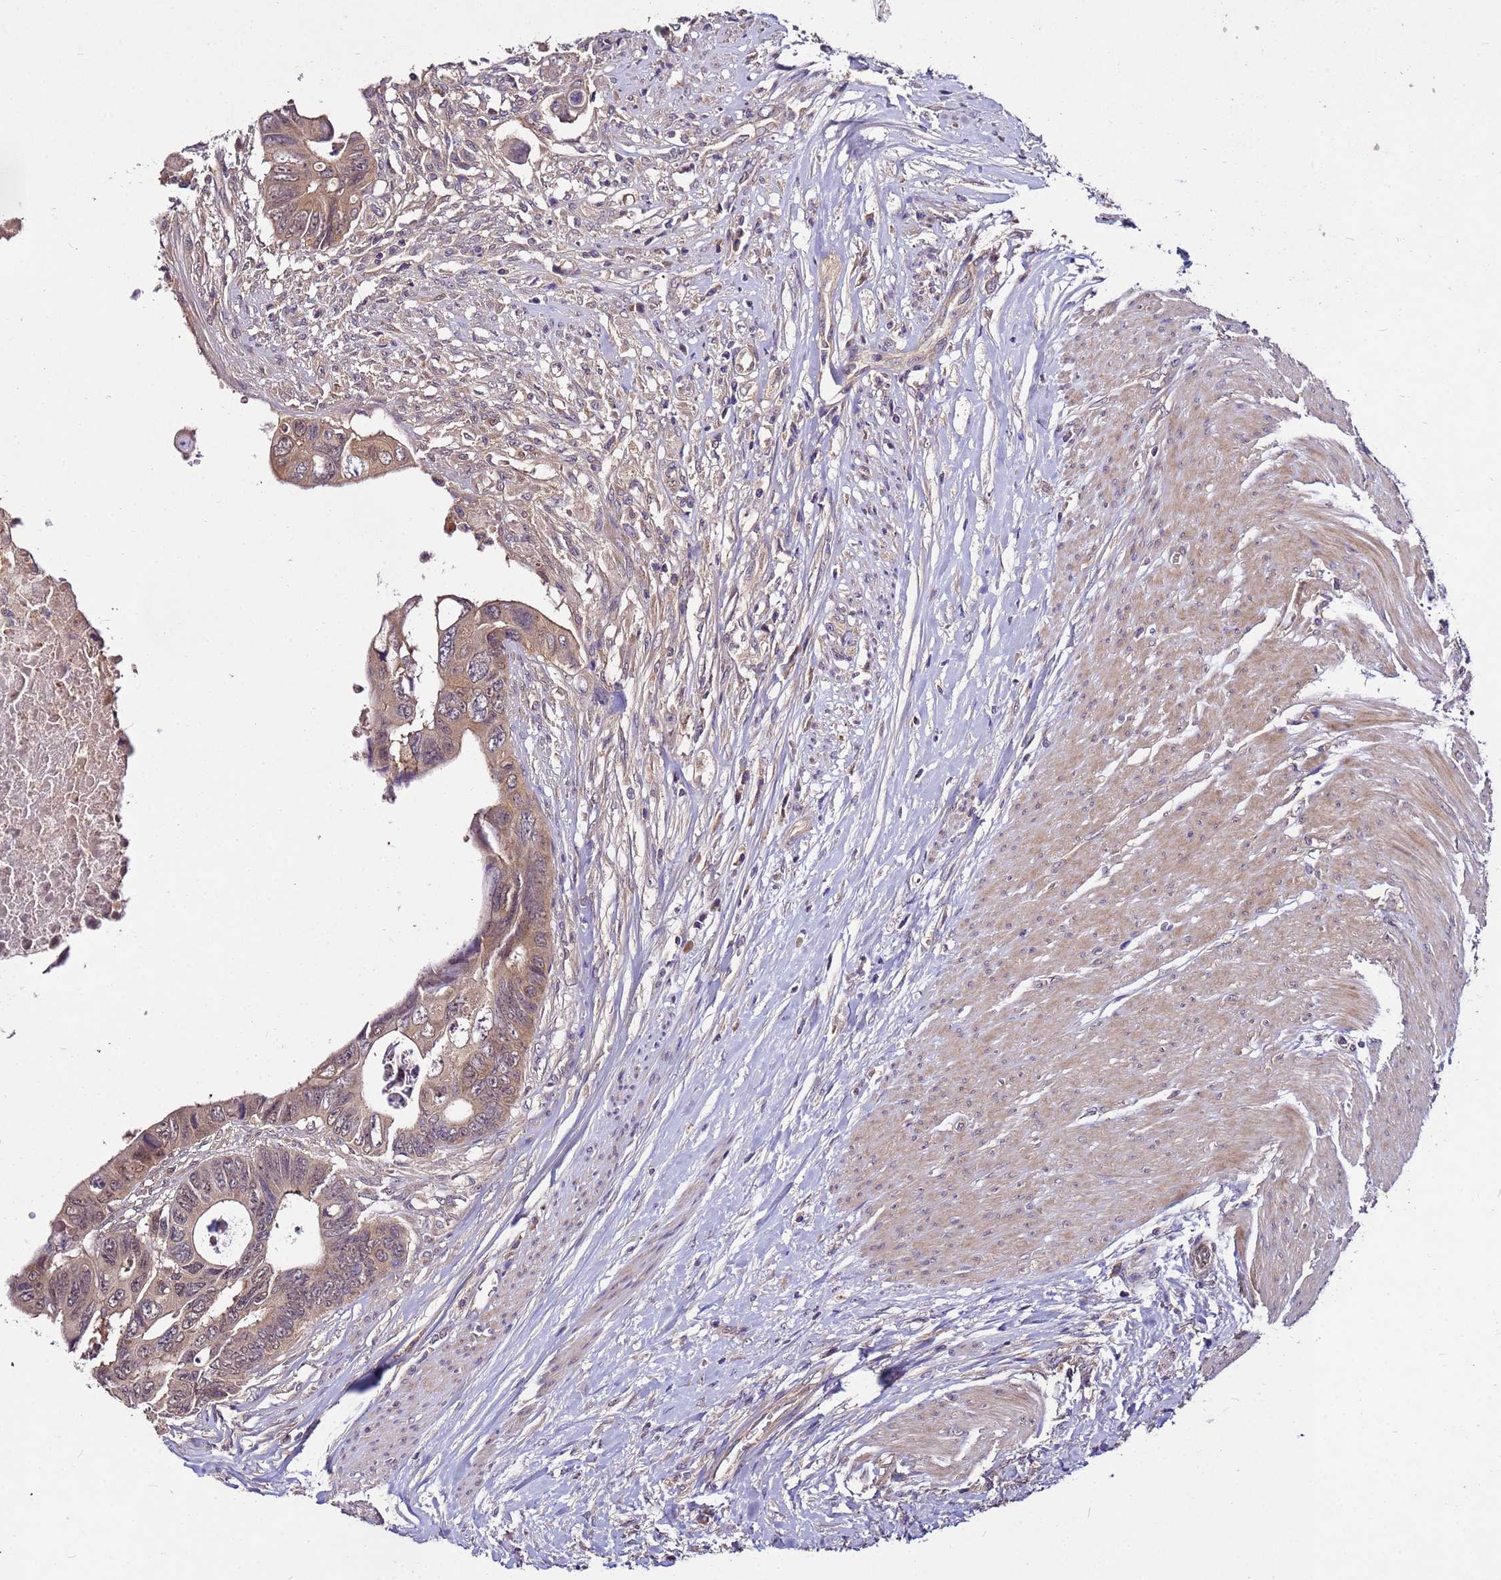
{"staining": {"intensity": "moderate", "quantity": ">75%", "location": "cytoplasmic/membranous"}, "tissue": "colorectal cancer", "cell_type": "Tumor cells", "image_type": "cancer", "snomed": [{"axis": "morphology", "description": "Adenocarcinoma, NOS"}, {"axis": "topography", "description": "Rectum"}], "caption": "DAB (3,3'-diaminobenzidine) immunohistochemical staining of adenocarcinoma (colorectal) displays moderate cytoplasmic/membranous protein positivity in about >75% of tumor cells. Ihc stains the protein of interest in brown and the nuclei are stained blue.", "gene": "GSPT2", "patient": {"sex": "female", "age": 78}}